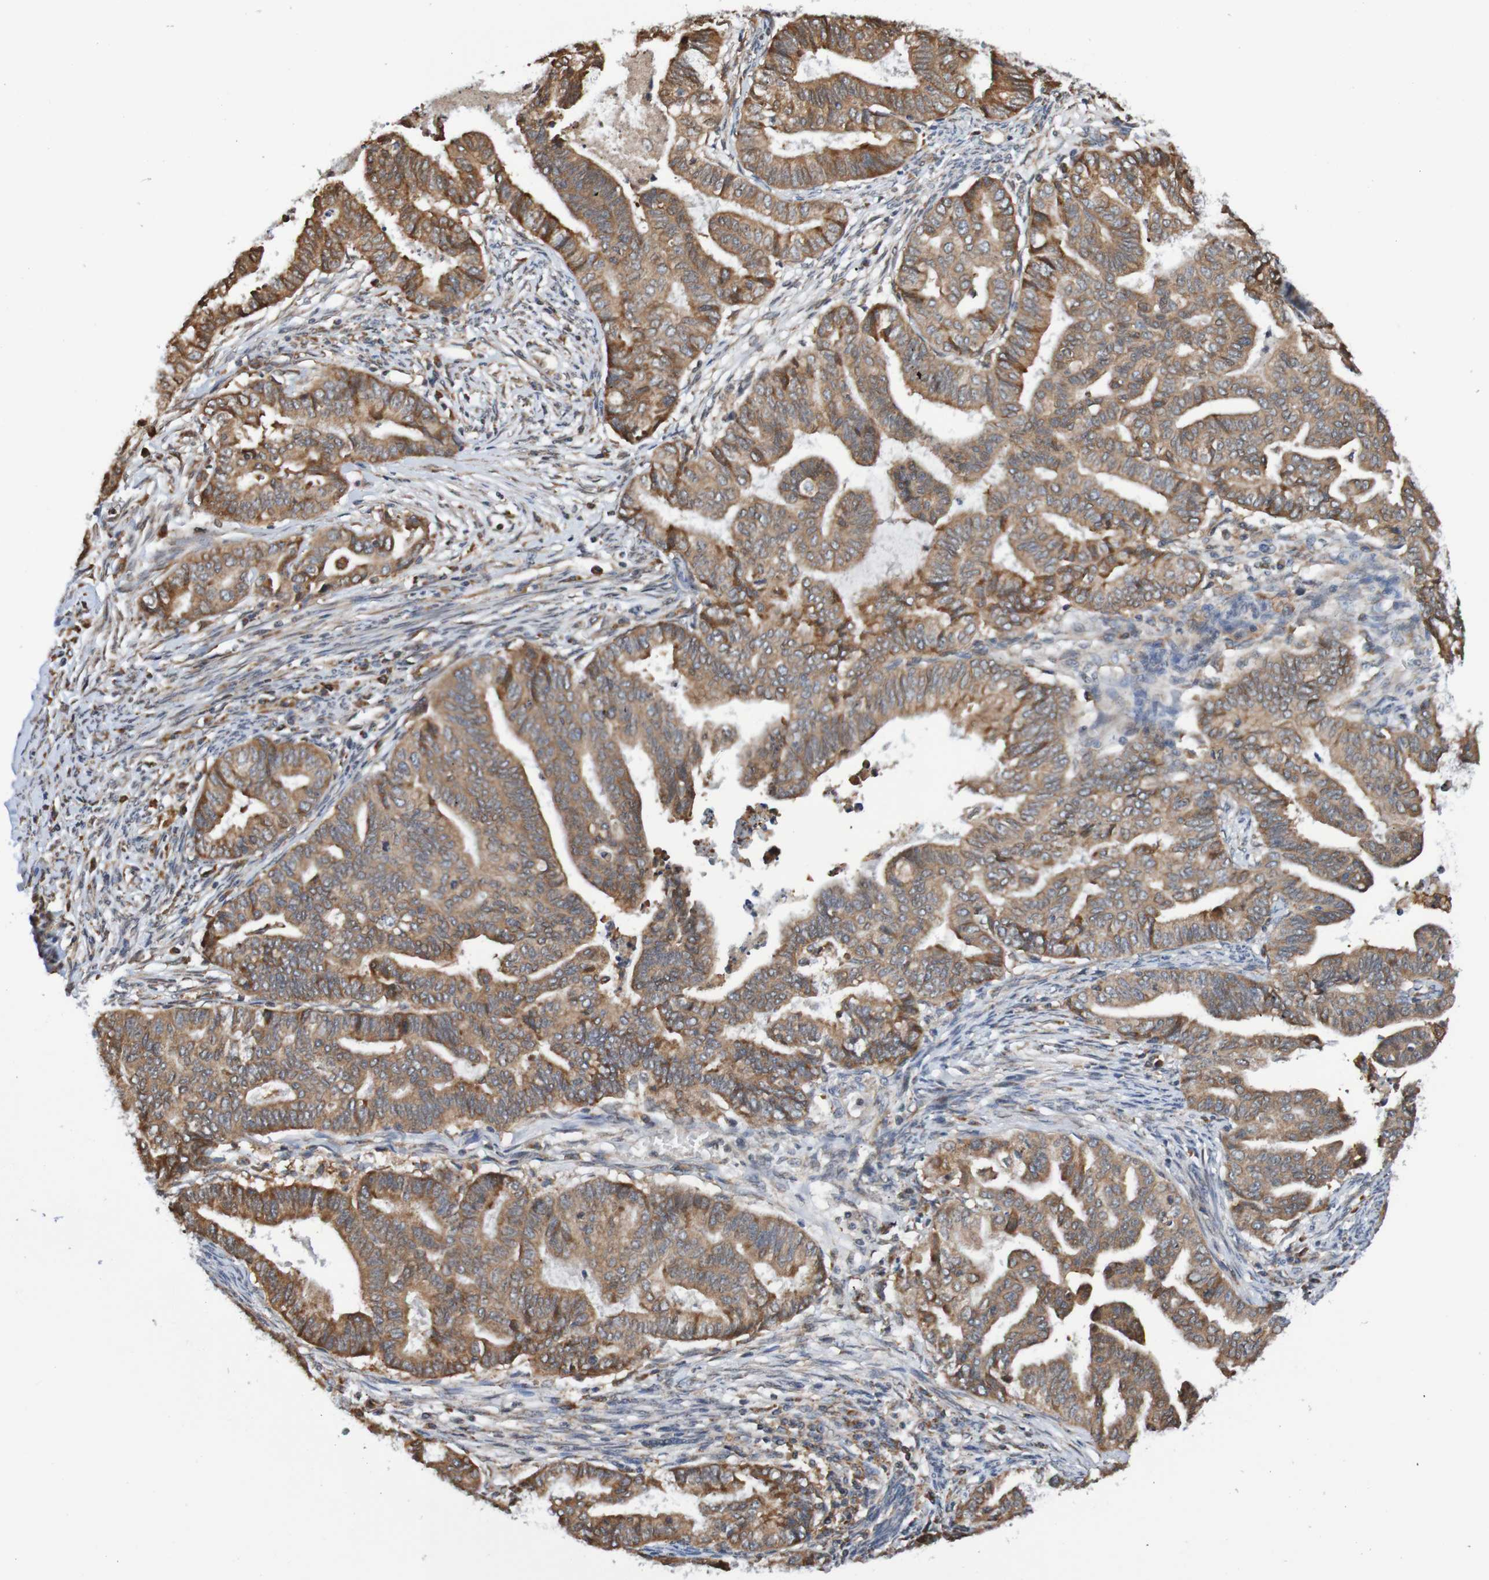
{"staining": {"intensity": "moderate", "quantity": ">75%", "location": "cytoplasmic/membranous"}, "tissue": "endometrial cancer", "cell_type": "Tumor cells", "image_type": "cancer", "snomed": [{"axis": "morphology", "description": "Adenocarcinoma, NOS"}, {"axis": "topography", "description": "Endometrium"}], "caption": "DAB (3,3'-diaminobenzidine) immunohistochemical staining of human endometrial cancer (adenocarcinoma) demonstrates moderate cytoplasmic/membranous protein positivity in approximately >75% of tumor cells.", "gene": "AXIN1", "patient": {"sex": "female", "age": 79}}